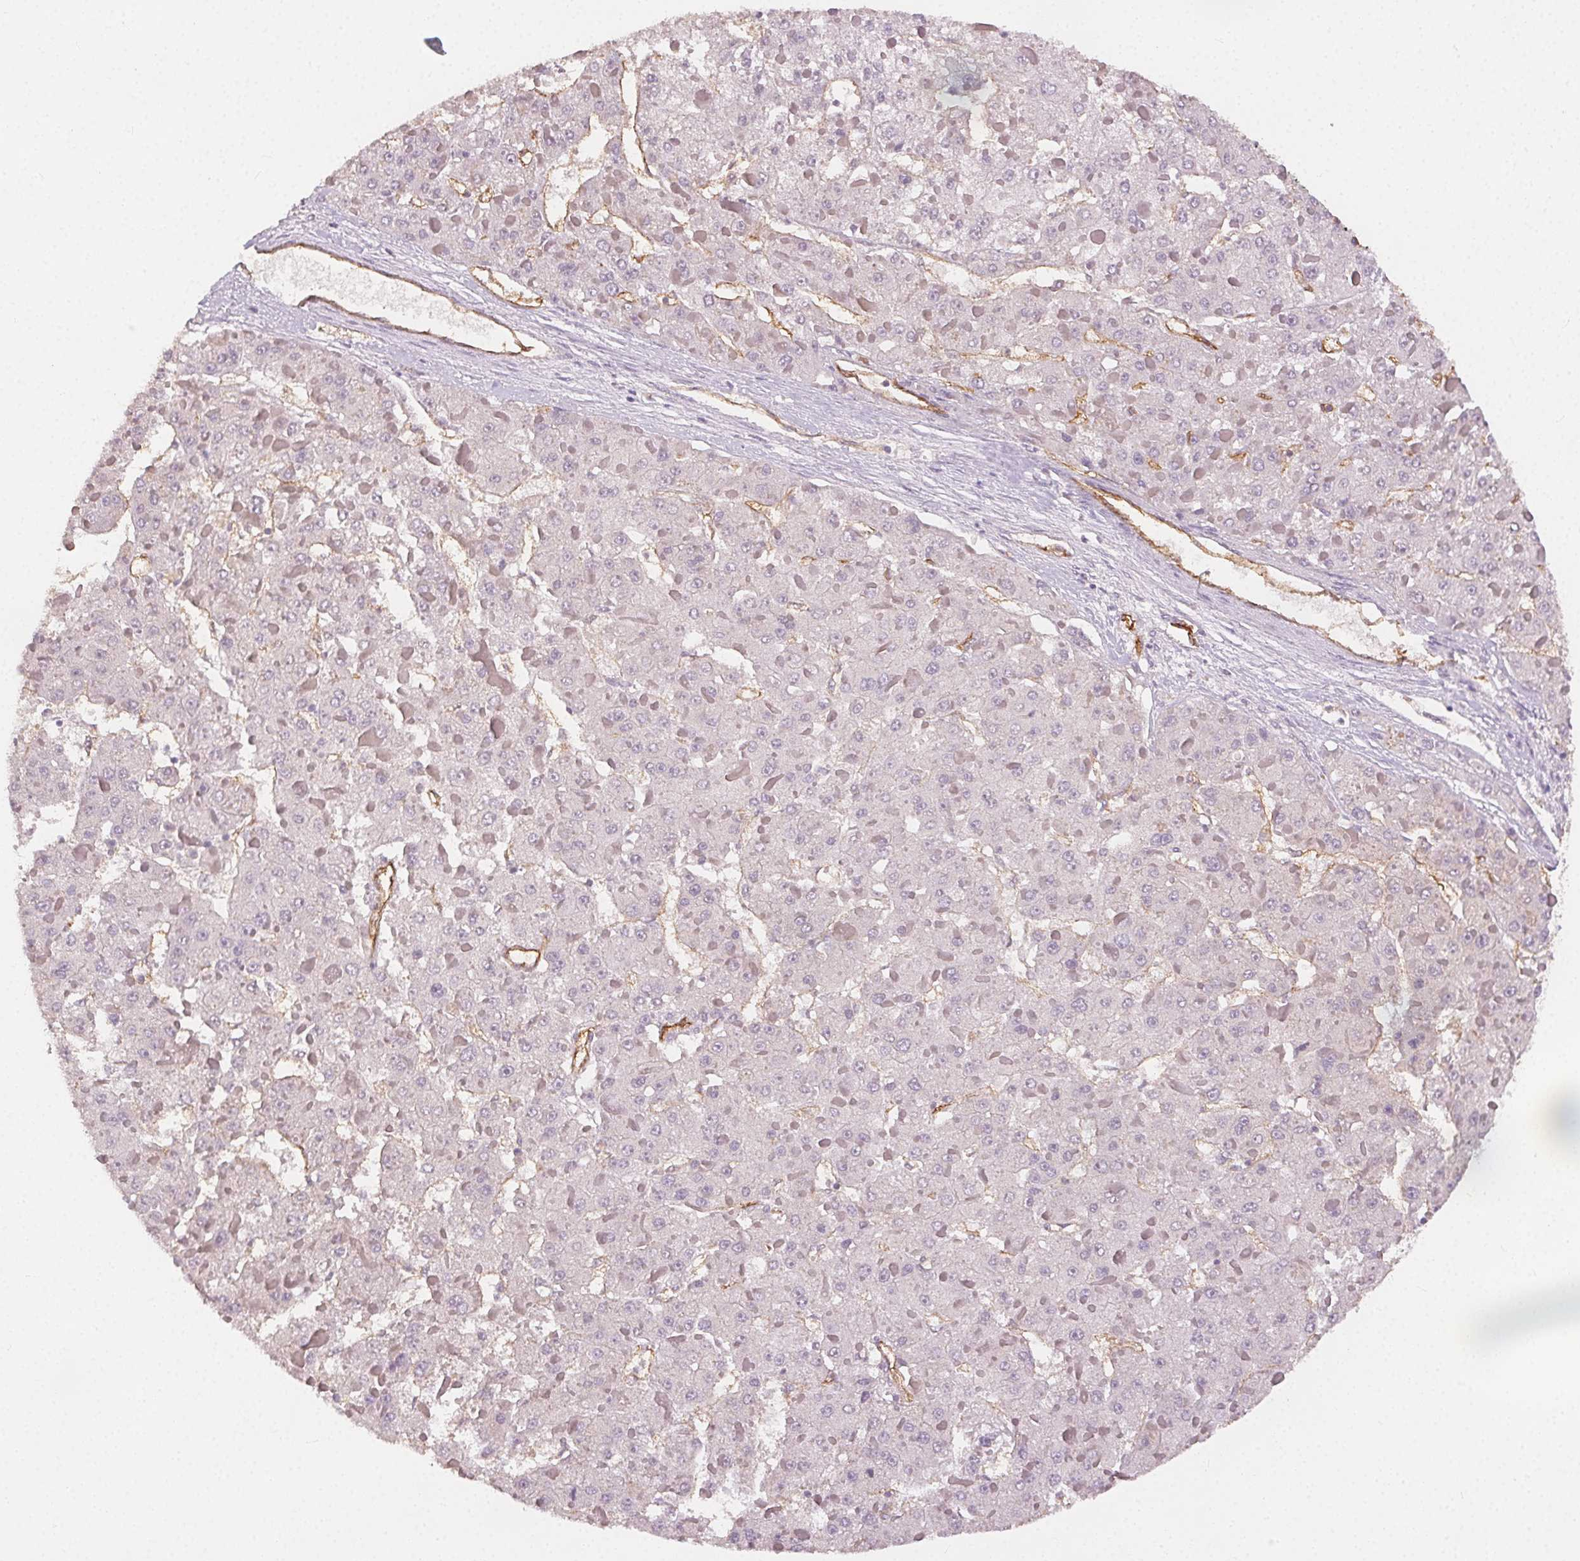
{"staining": {"intensity": "negative", "quantity": "none", "location": "none"}, "tissue": "liver cancer", "cell_type": "Tumor cells", "image_type": "cancer", "snomed": [{"axis": "morphology", "description": "Carcinoma, Hepatocellular, NOS"}, {"axis": "topography", "description": "Liver"}], "caption": "Immunohistochemistry image of liver cancer stained for a protein (brown), which reveals no expression in tumor cells.", "gene": "PODXL", "patient": {"sex": "female", "age": 73}}